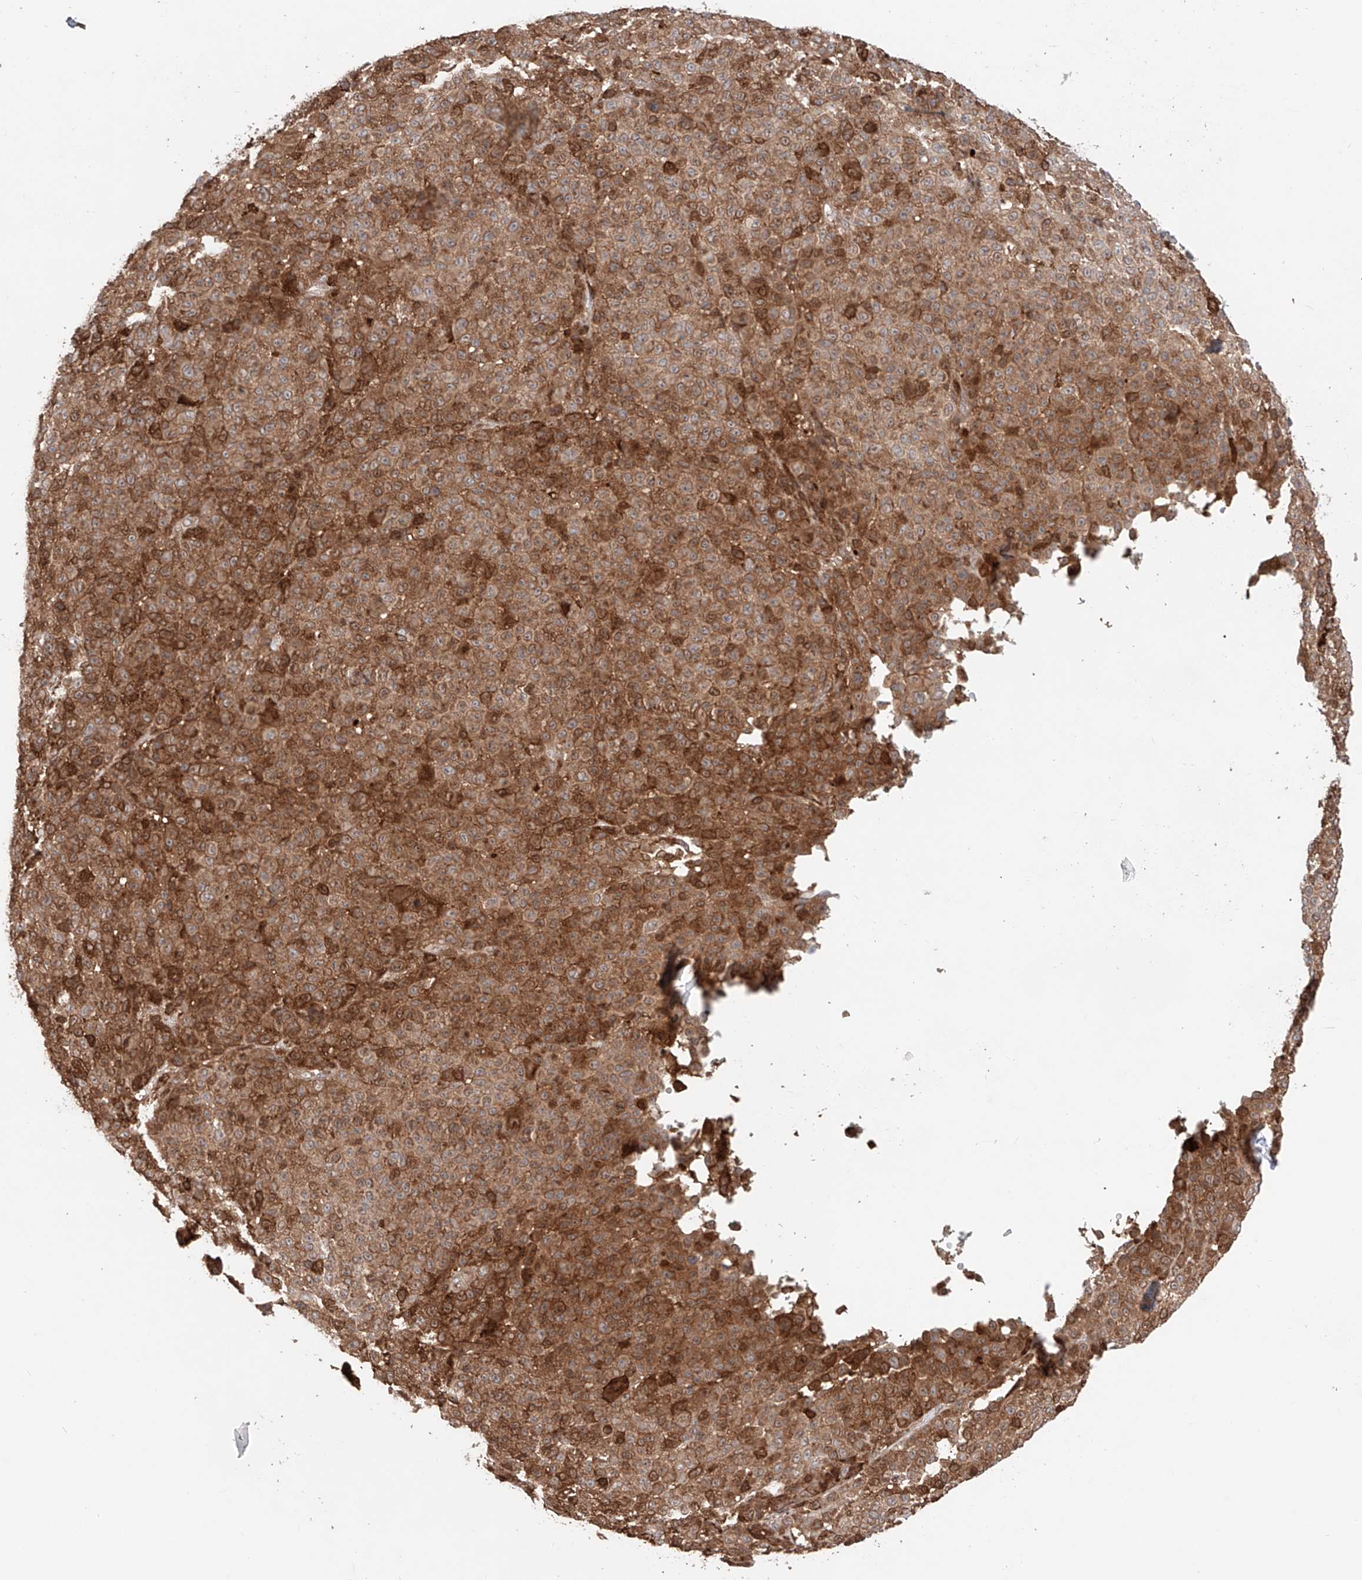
{"staining": {"intensity": "moderate", "quantity": ">75%", "location": "cytoplasmic/membranous"}, "tissue": "melanoma", "cell_type": "Tumor cells", "image_type": "cancer", "snomed": [{"axis": "morphology", "description": "Malignant melanoma, NOS"}, {"axis": "topography", "description": "Skin"}], "caption": "This micrograph shows IHC staining of malignant melanoma, with medium moderate cytoplasmic/membranous positivity in about >75% of tumor cells.", "gene": "IGSF22", "patient": {"sex": "female", "age": 94}}